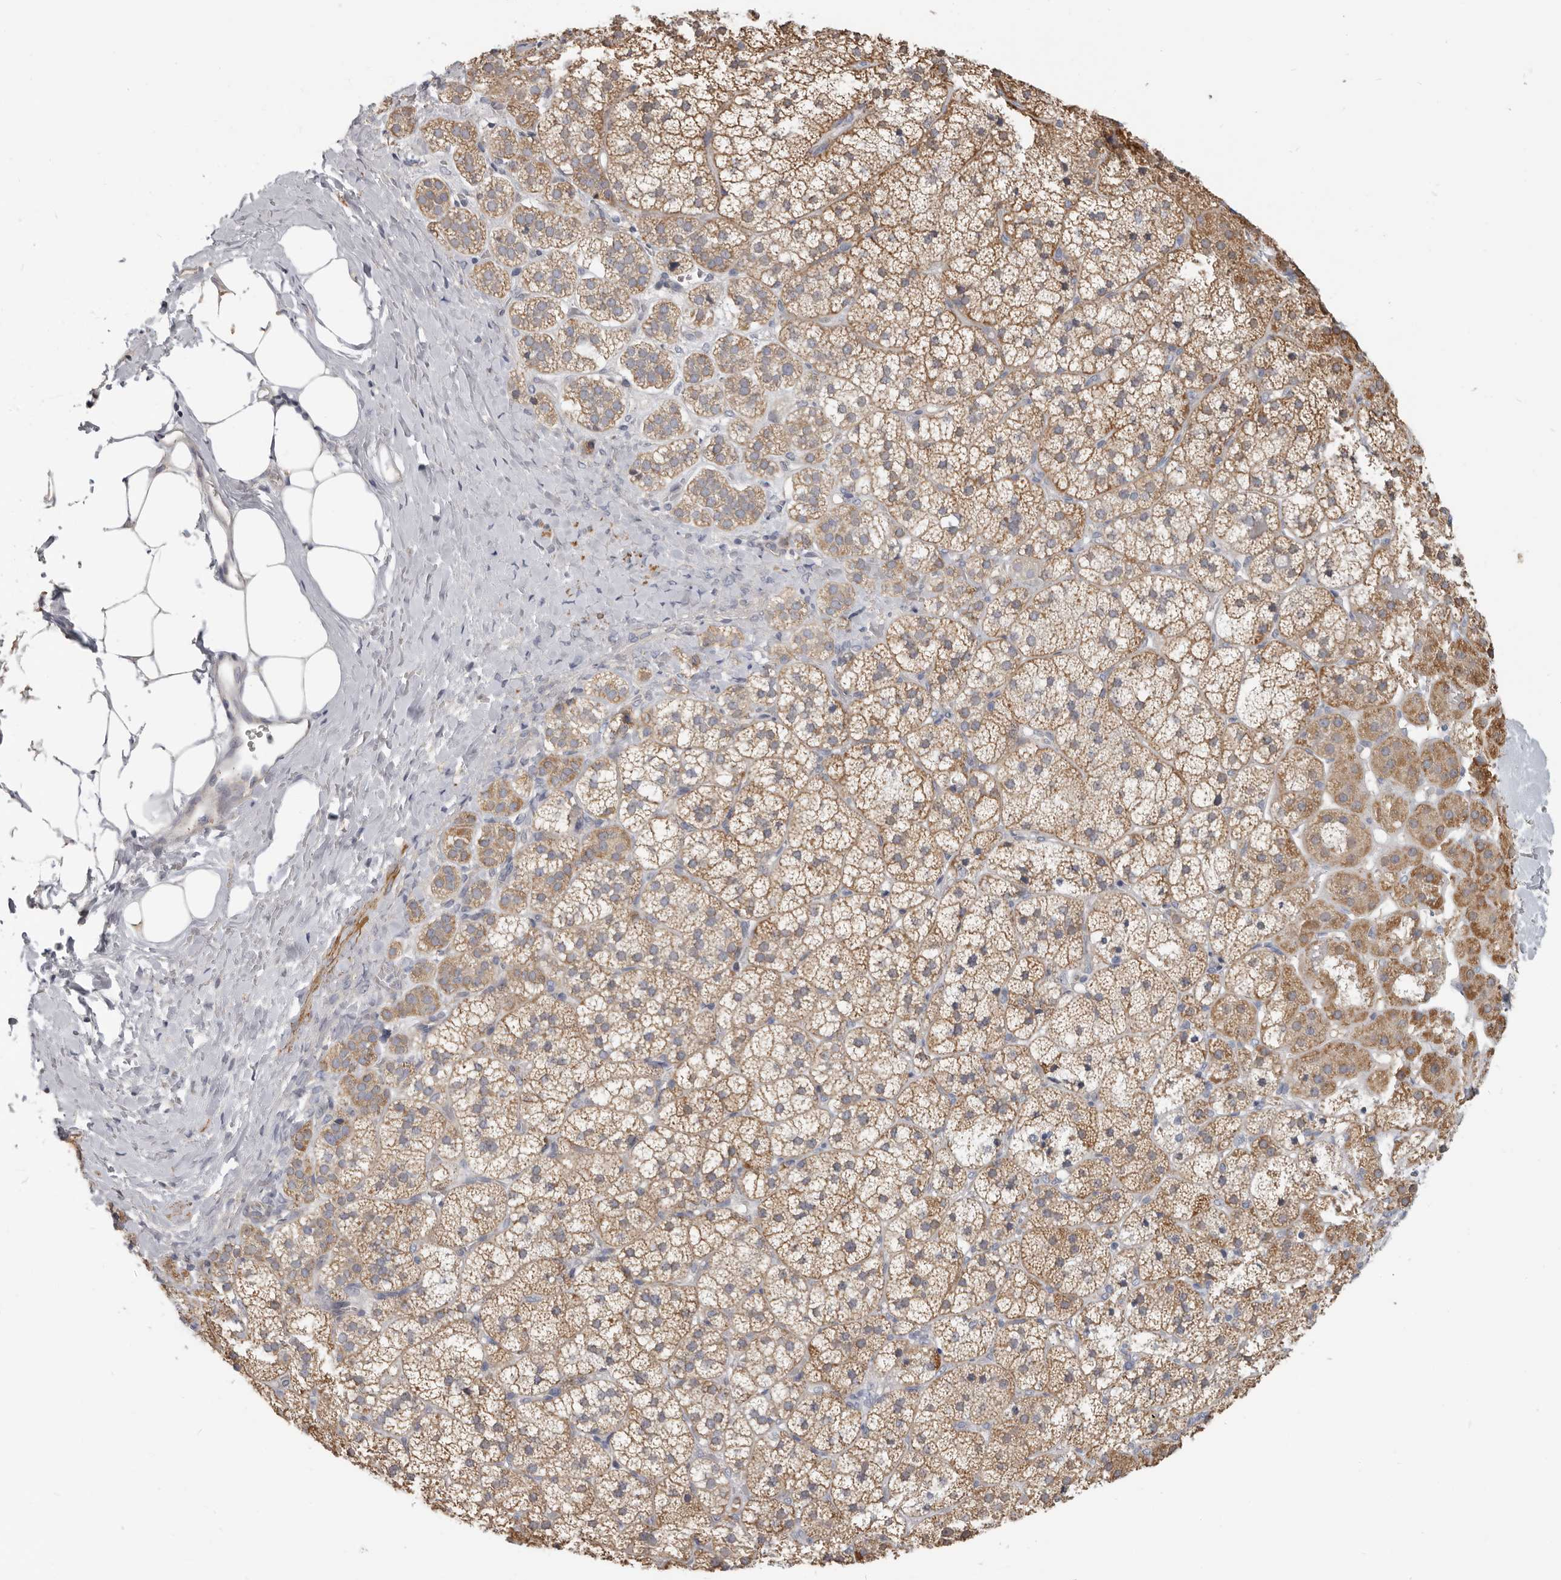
{"staining": {"intensity": "moderate", "quantity": ">75%", "location": "cytoplasmic/membranous"}, "tissue": "adrenal gland", "cell_type": "Glandular cells", "image_type": "normal", "snomed": [{"axis": "morphology", "description": "Normal tissue, NOS"}, {"axis": "topography", "description": "Adrenal gland"}], "caption": "Immunohistochemistry (IHC) histopathology image of unremarkable adrenal gland: adrenal gland stained using IHC shows medium levels of moderate protein expression localized specifically in the cytoplasmic/membranous of glandular cells, appearing as a cytoplasmic/membranous brown color.", "gene": "UNK", "patient": {"sex": "female", "age": 44}}